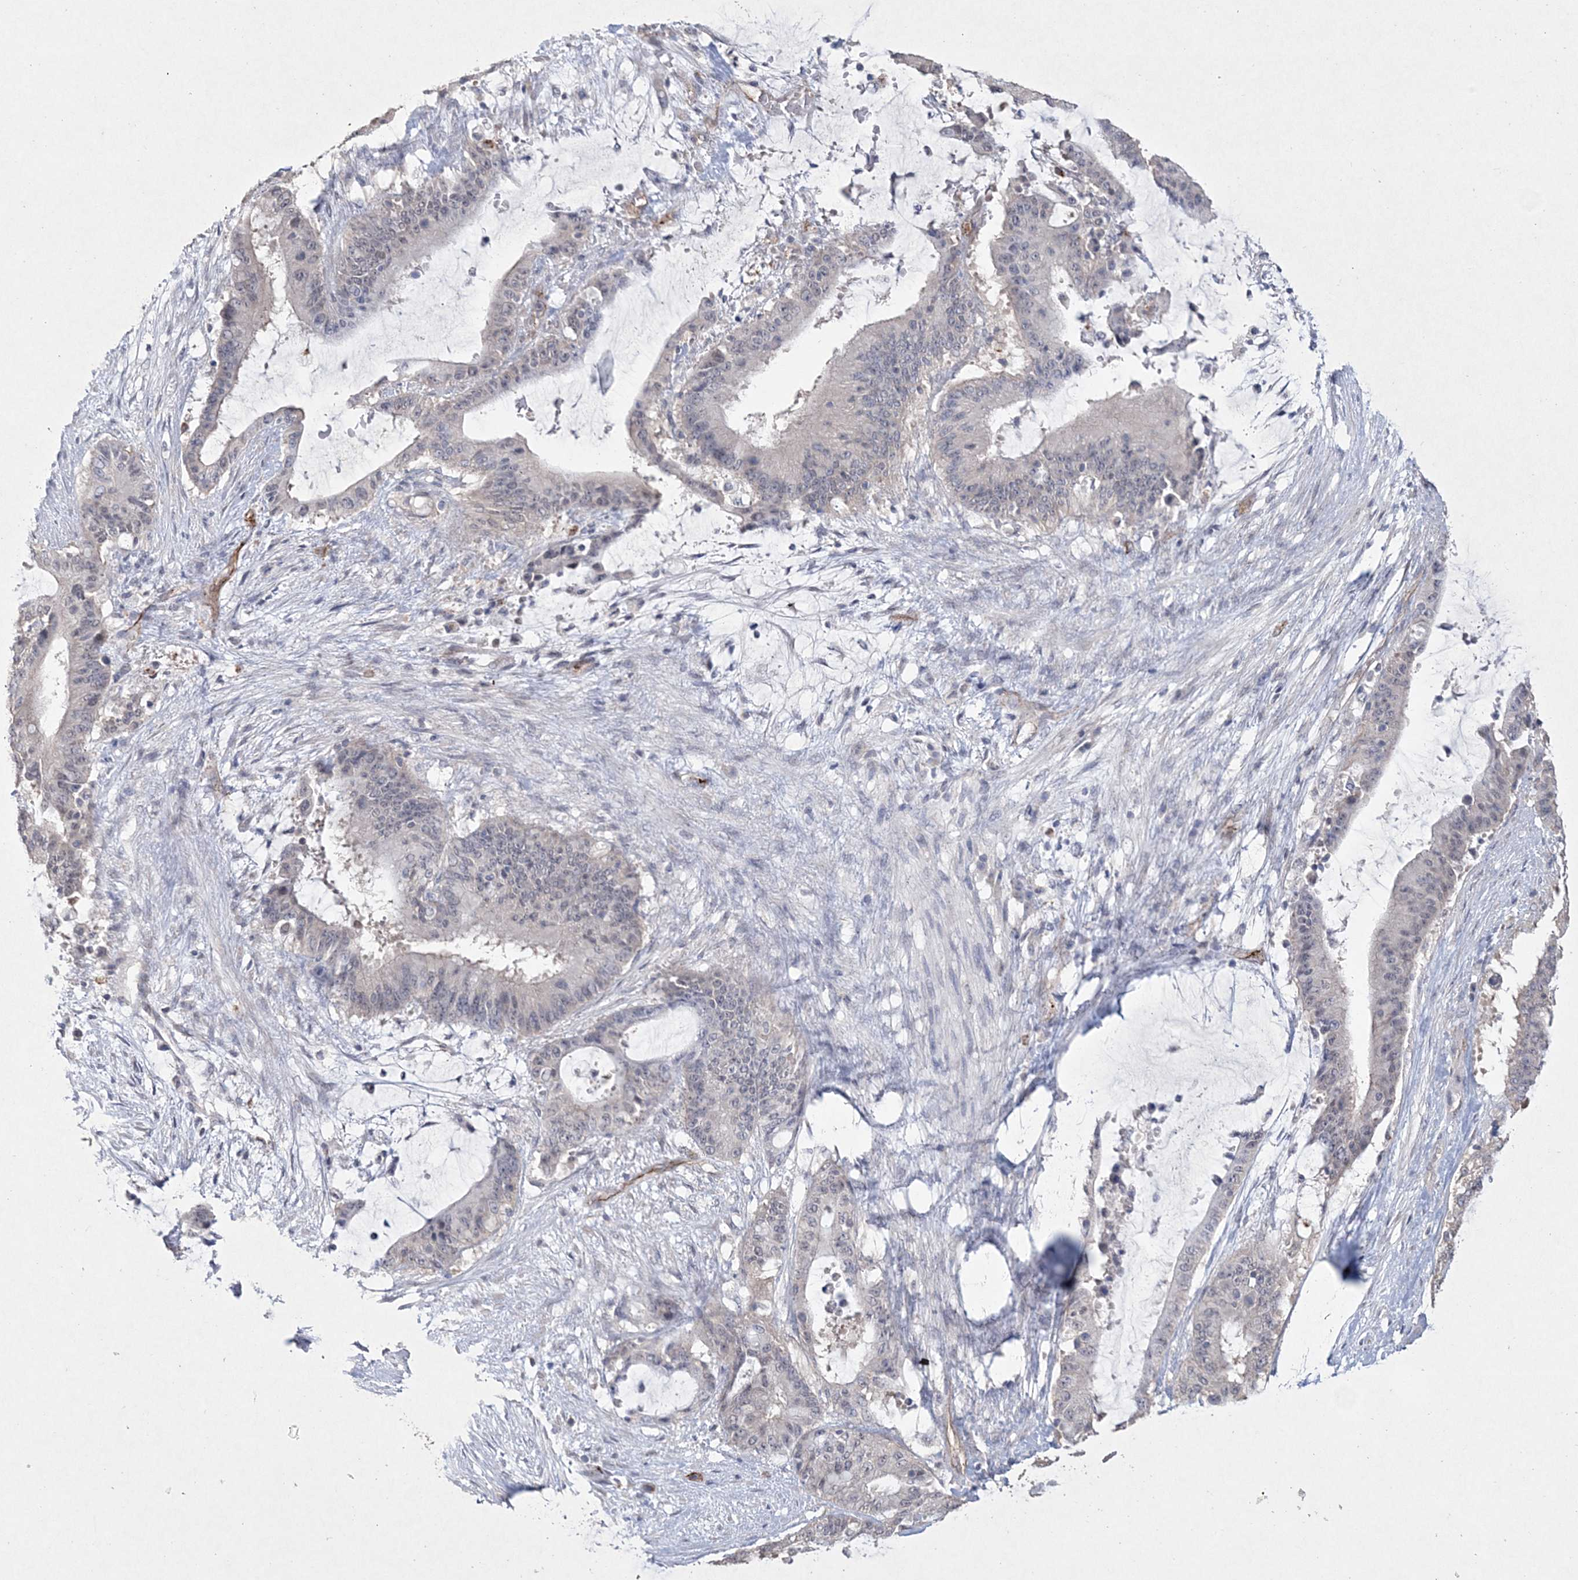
{"staining": {"intensity": "negative", "quantity": "none", "location": "none"}, "tissue": "liver cancer", "cell_type": "Tumor cells", "image_type": "cancer", "snomed": [{"axis": "morphology", "description": "Normal tissue, NOS"}, {"axis": "morphology", "description": "Cholangiocarcinoma"}, {"axis": "topography", "description": "Liver"}, {"axis": "topography", "description": "Peripheral nerve tissue"}], "caption": "This is an immunohistochemistry (IHC) photomicrograph of human cholangiocarcinoma (liver). There is no staining in tumor cells.", "gene": "DPCD", "patient": {"sex": "female", "age": 73}}